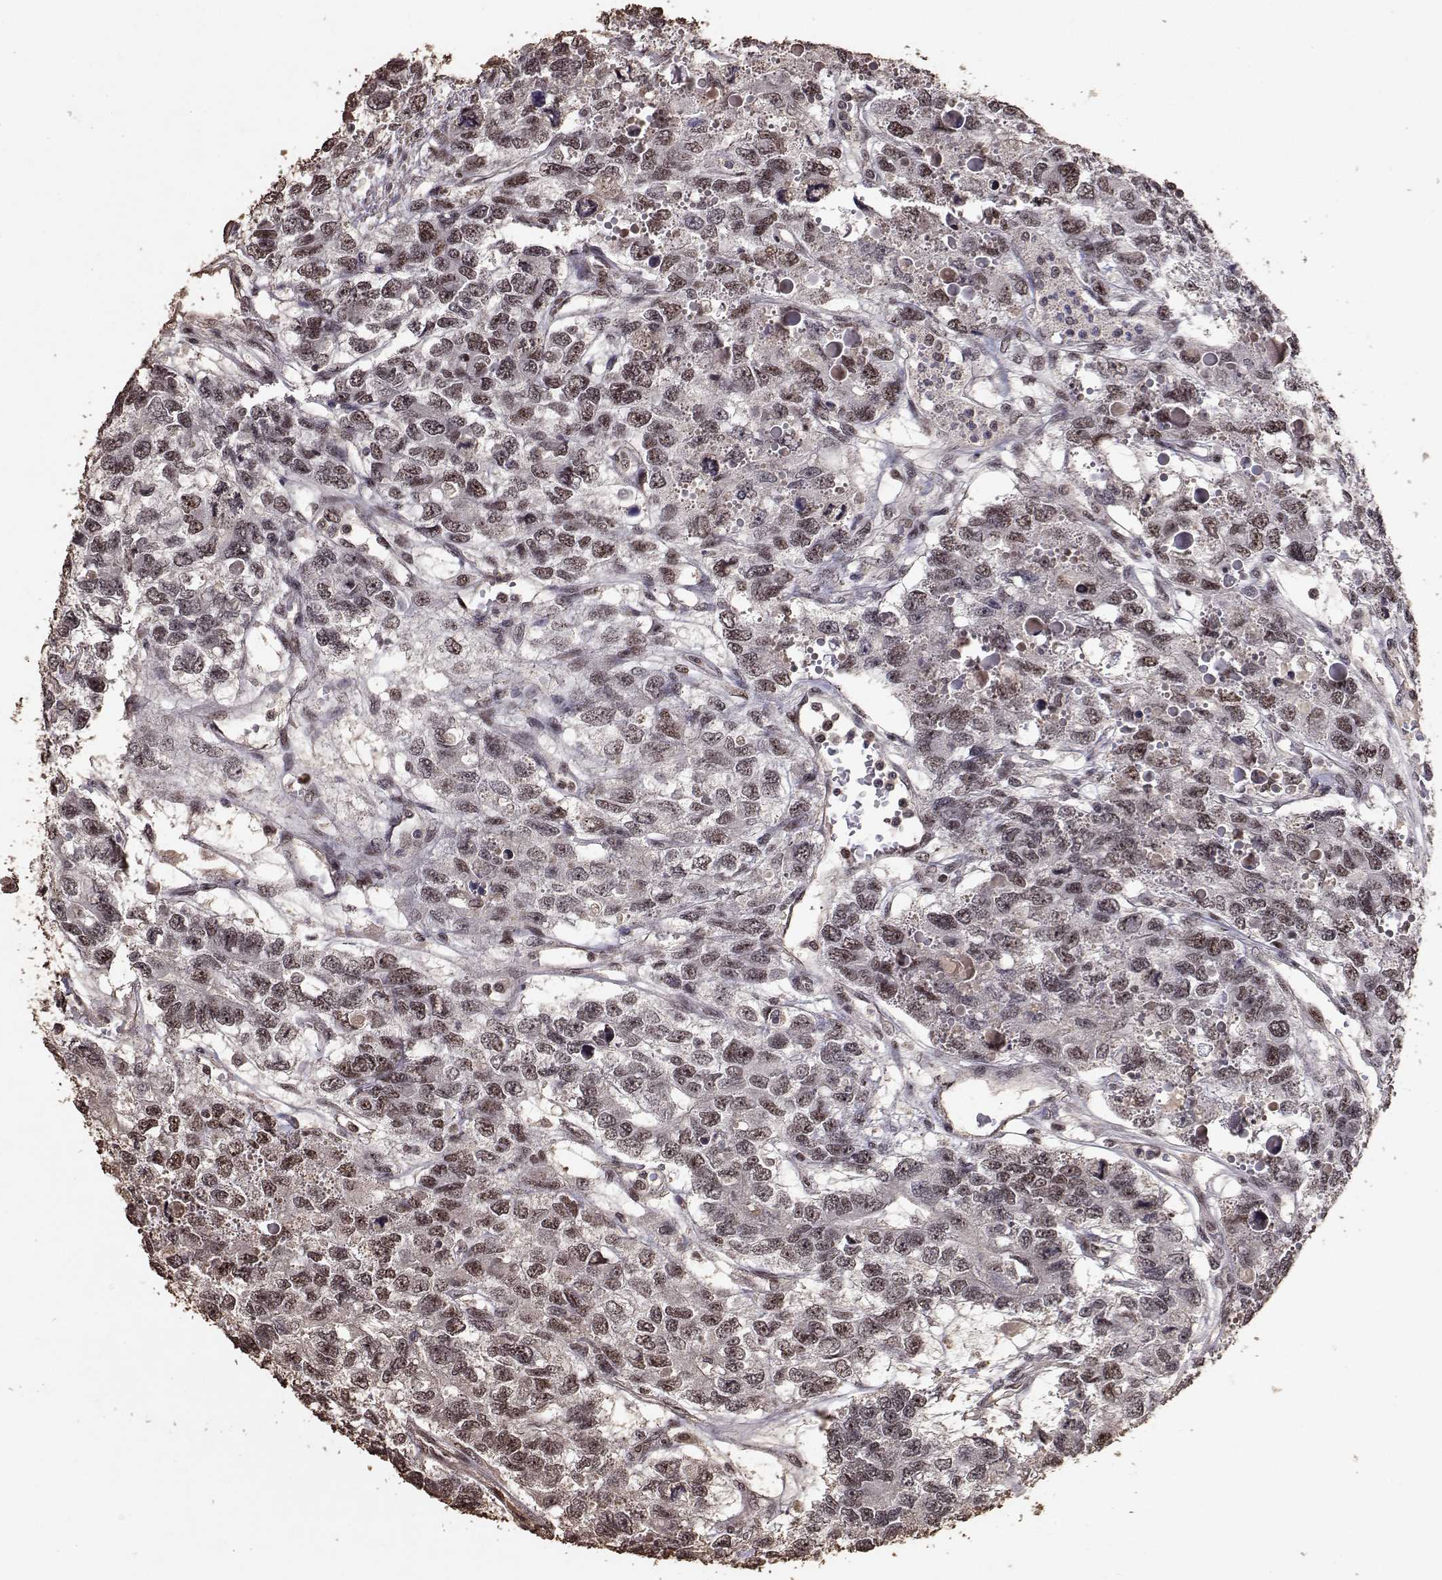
{"staining": {"intensity": "moderate", "quantity": ">75%", "location": "nuclear"}, "tissue": "testis cancer", "cell_type": "Tumor cells", "image_type": "cancer", "snomed": [{"axis": "morphology", "description": "Seminoma, NOS"}, {"axis": "topography", "description": "Testis"}], "caption": "This image demonstrates immunohistochemistry staining of testis seminoma, with medium moderate nuclear staining in about >75% of tumor cells.", "gene": "TOE1", "patient": {"sex": "male", "age": 52}}